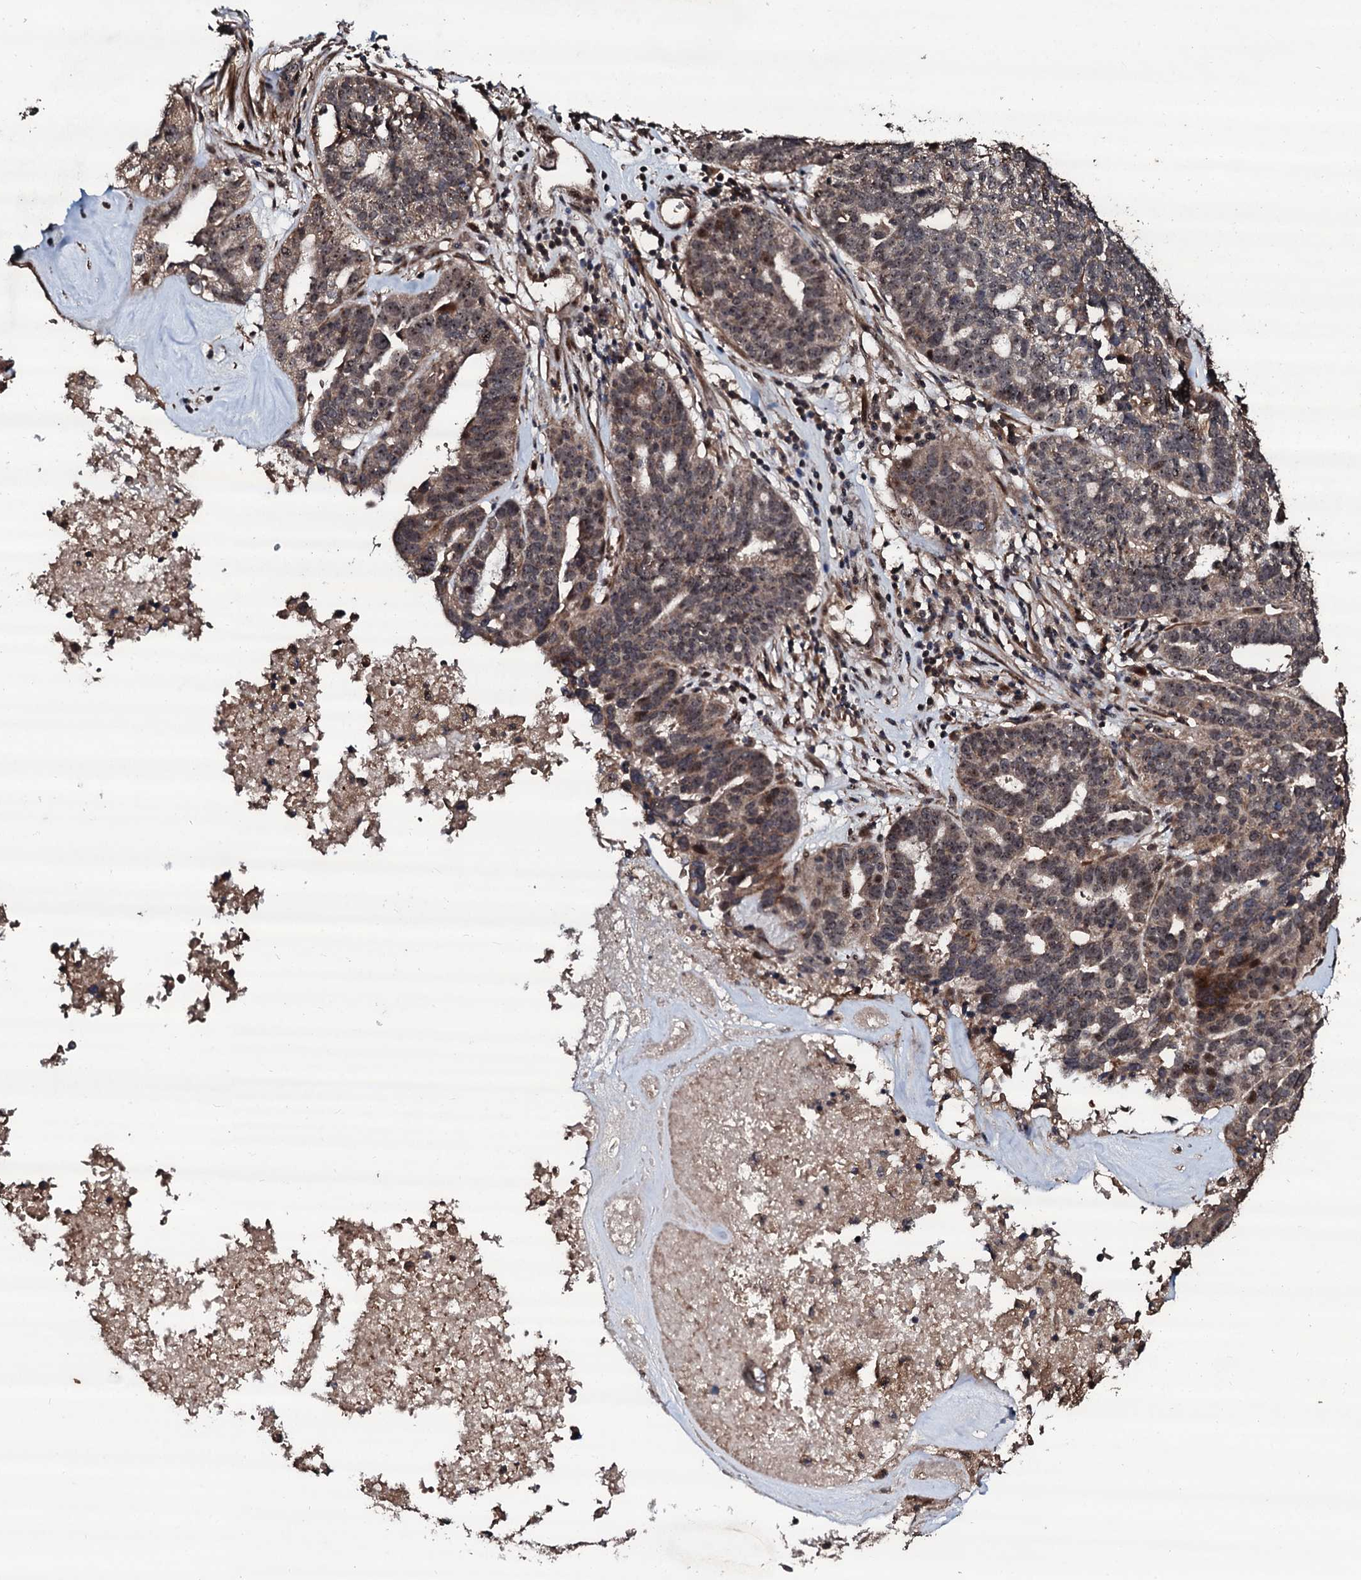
{"staining": {"intensity": "moderate", "quantity": ">75%", "location": "cytoplasmic/membranous,nuclear"}, "tissue": "ovarian cancer", "cell_type": "Tumor cells", "image_type": "cancer", "snomed": [{"axis": "morphology", "description": "Cystadenocarcinoma, serous, NOS"}, {"axis": "topography", "description": "Ovary"}], "caption": "Human ovarian serous cystadenocarcinoma stained with a protein marker shows moderate staining in tumor cells.", "gene": "SUPT7L", "patient": {"sex": "female", "age": 59}}